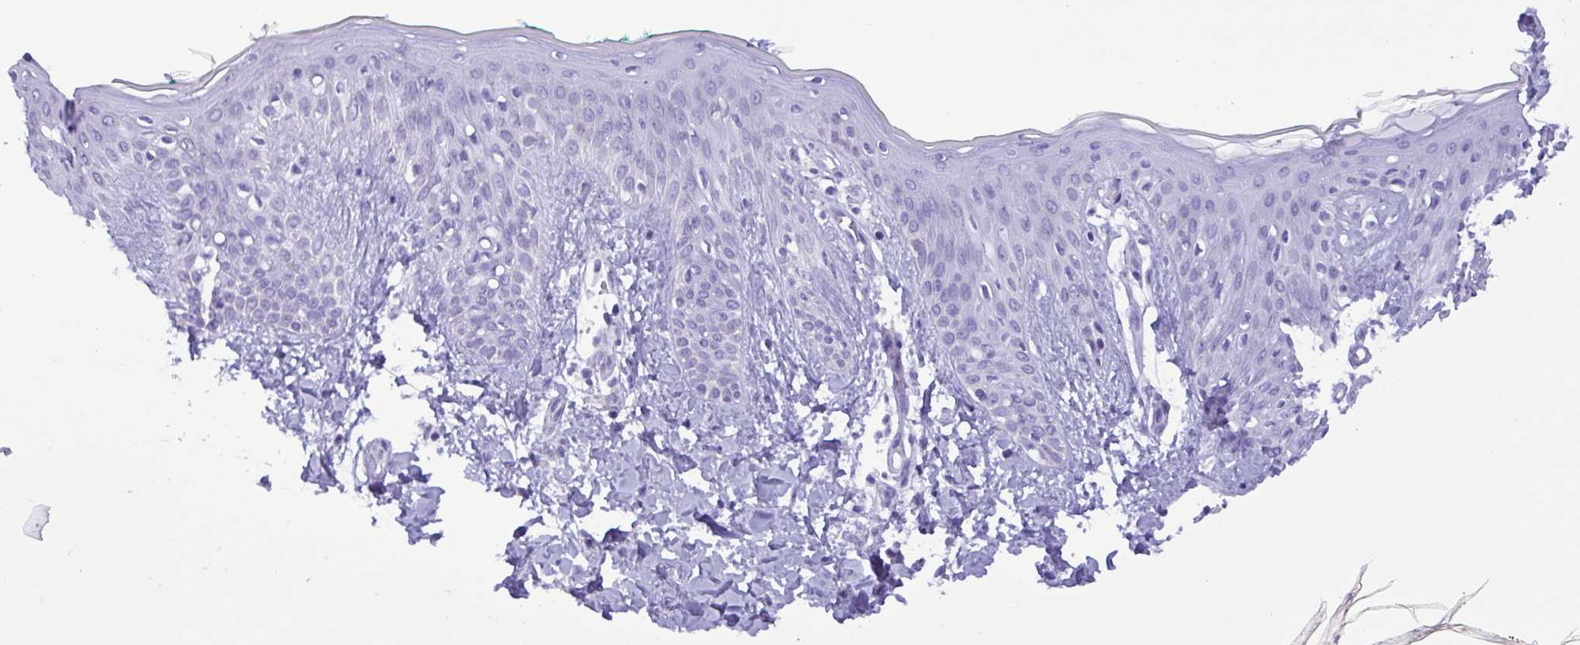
{"staining": {"intensity": "negative", "quantity": "none", "location": "none"}, "tissue": "skin", "cell_type": "Fibroblasts", "image_type": "normal", "snomed": [{"axis": "morphology", "description": "Normal tissue, NOS"}, {"axis": "topography", "description": "Skin"}], "caption": "High power microscopy histopathology image of an IHC photomicrograph of benign skin, revealing no significant positivity in fibroblasts.", "gene": "TNNI3", "patient": {"sex": "male", "age": 16}}